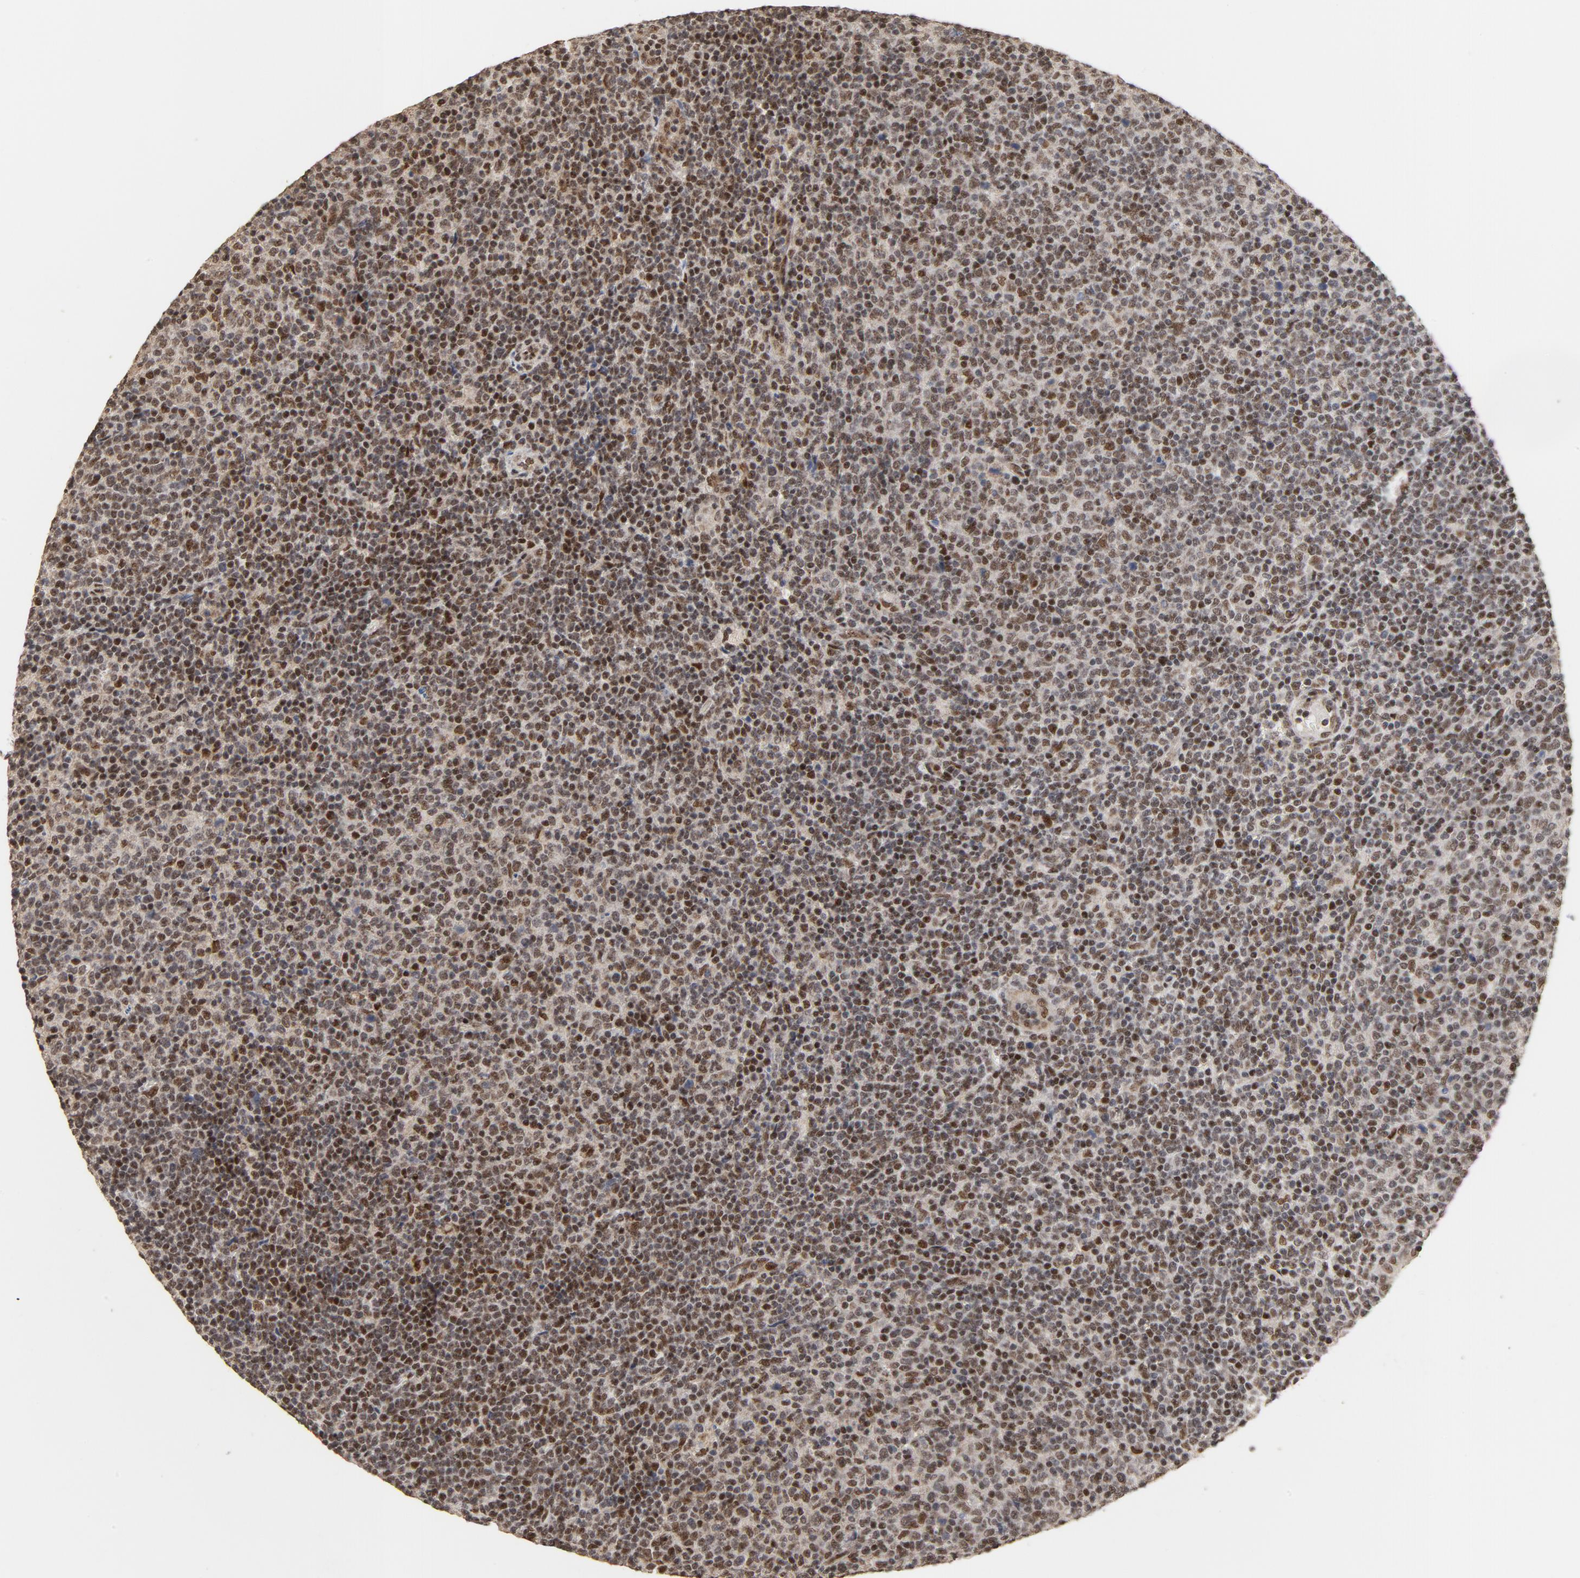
{"staining": {"intensity": "strong", "quantity": ">75%", "location": "nuclear"}, "tissue": "lymphoma", "cell_type": "Tumor cells", "image_type": "cancer", "snomed": [{"axis": "morphology", "description": "Malignant lymphoma, non-Hodgkin's type, Low grade"}, {"axis": "topography", "description": "Lymph node"}], "caption": "Immunohistochemistry (IHC) of low-grade malignant lymphoma, non-Hodgkin's type shows high levels of strong nuclear expression in about >75% of tumor cells. The protein of interest is shown in brown color, while the nuclei are stained blue.", "gene": "TP53RK", "patient": {"sex": "male", "age": 70}}